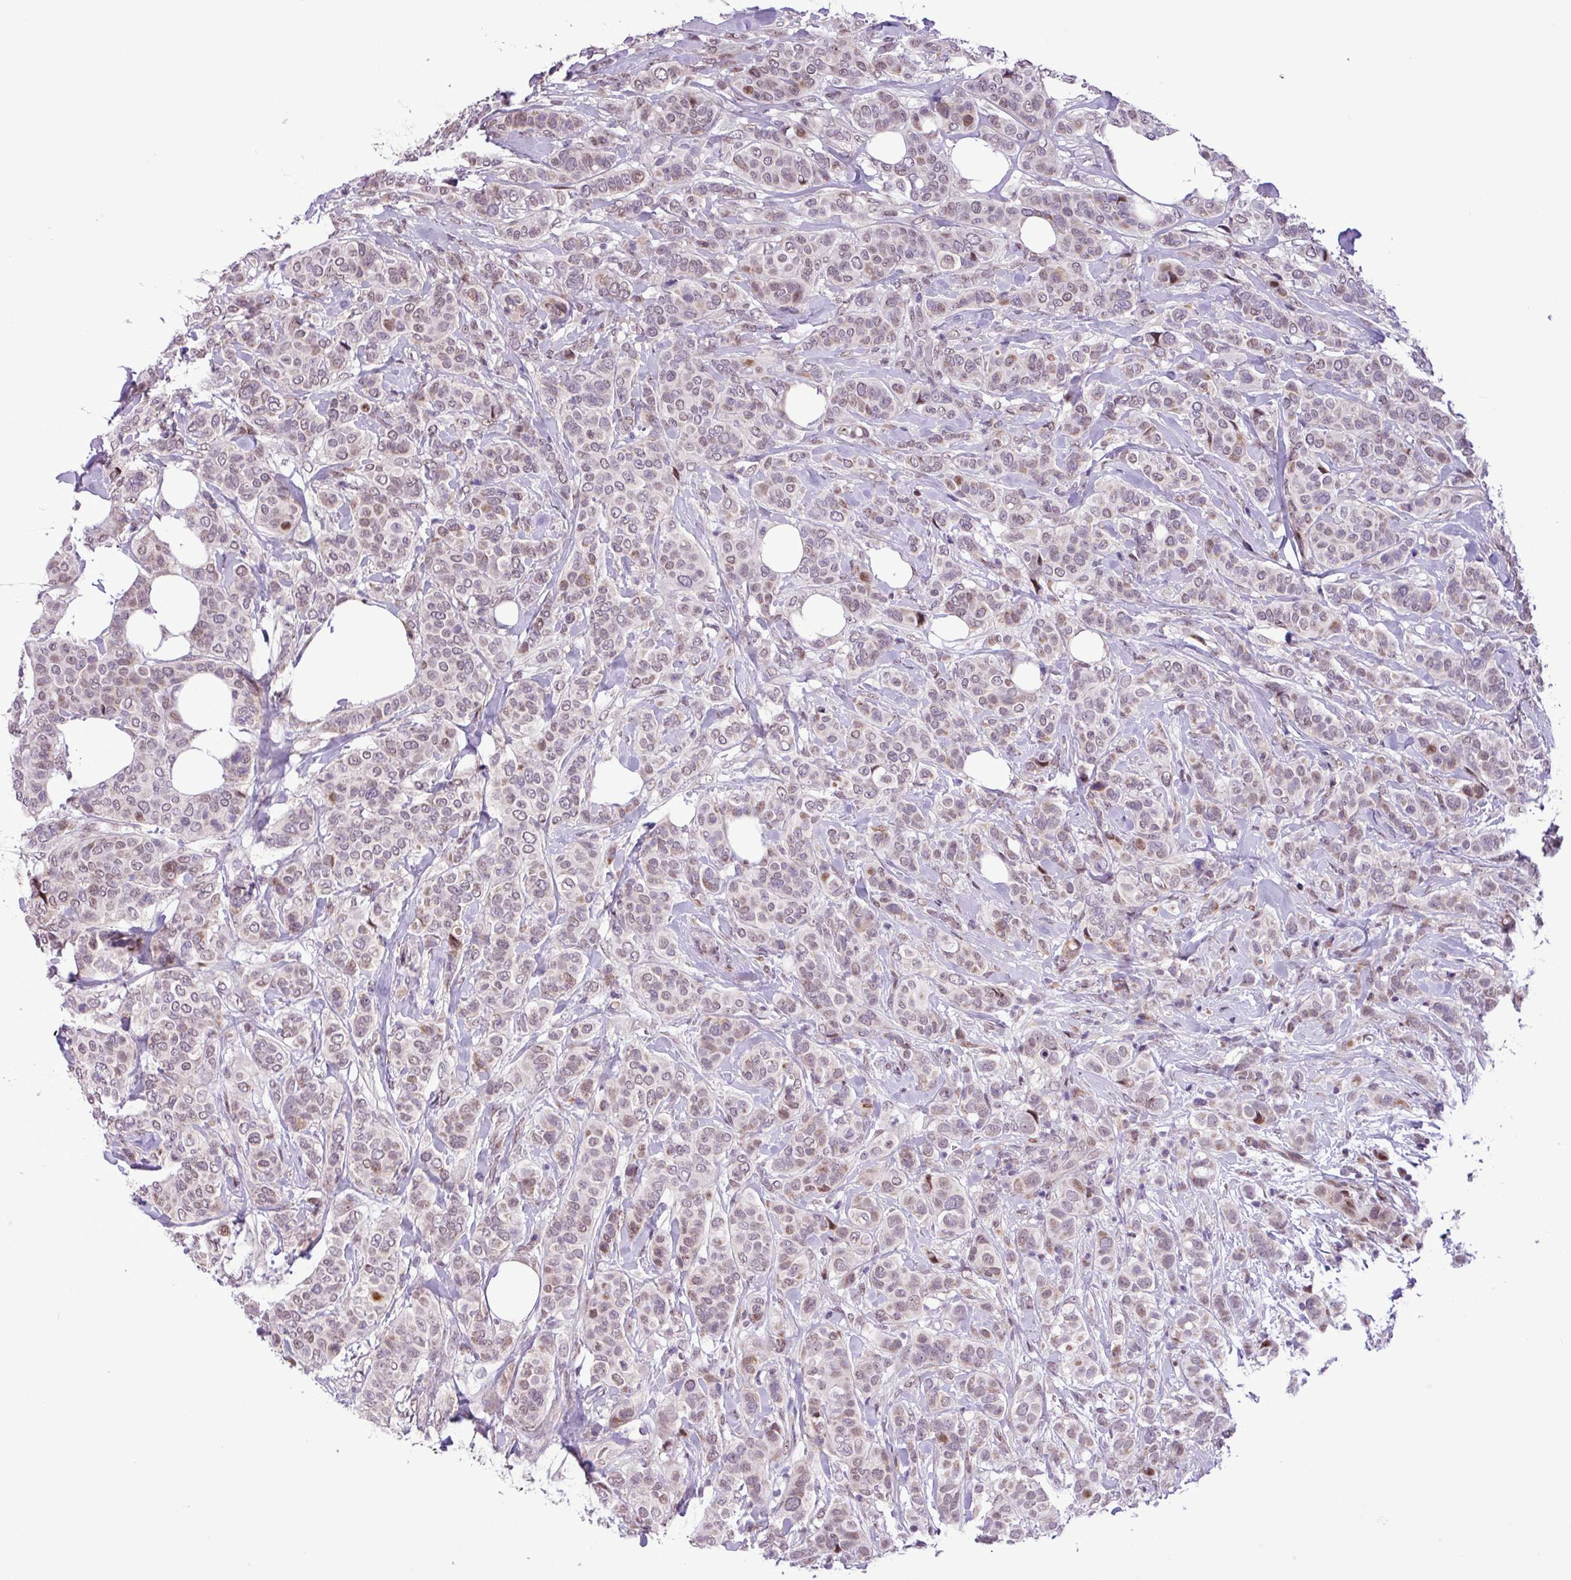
{"staining": {"intensity": "weak", "quantity": "25%-75%", "location": "nuclear"}, "tissue": "breast cancer", "cell_type": "Tumor cells", "image_type": "cancer", "snomed": [{"axis": "morphology", "description": "Lobular carcinoma"}, {"axis": "topography", "description": "Breast"}], "caption": "Brown immunohistochemical staining in breast cancer demonstrates weak nuclear staining in approximately 25%-75% of tumor cells.", "gene": "ZNF354A", "patient": {"sex": "female", "age": 51}}